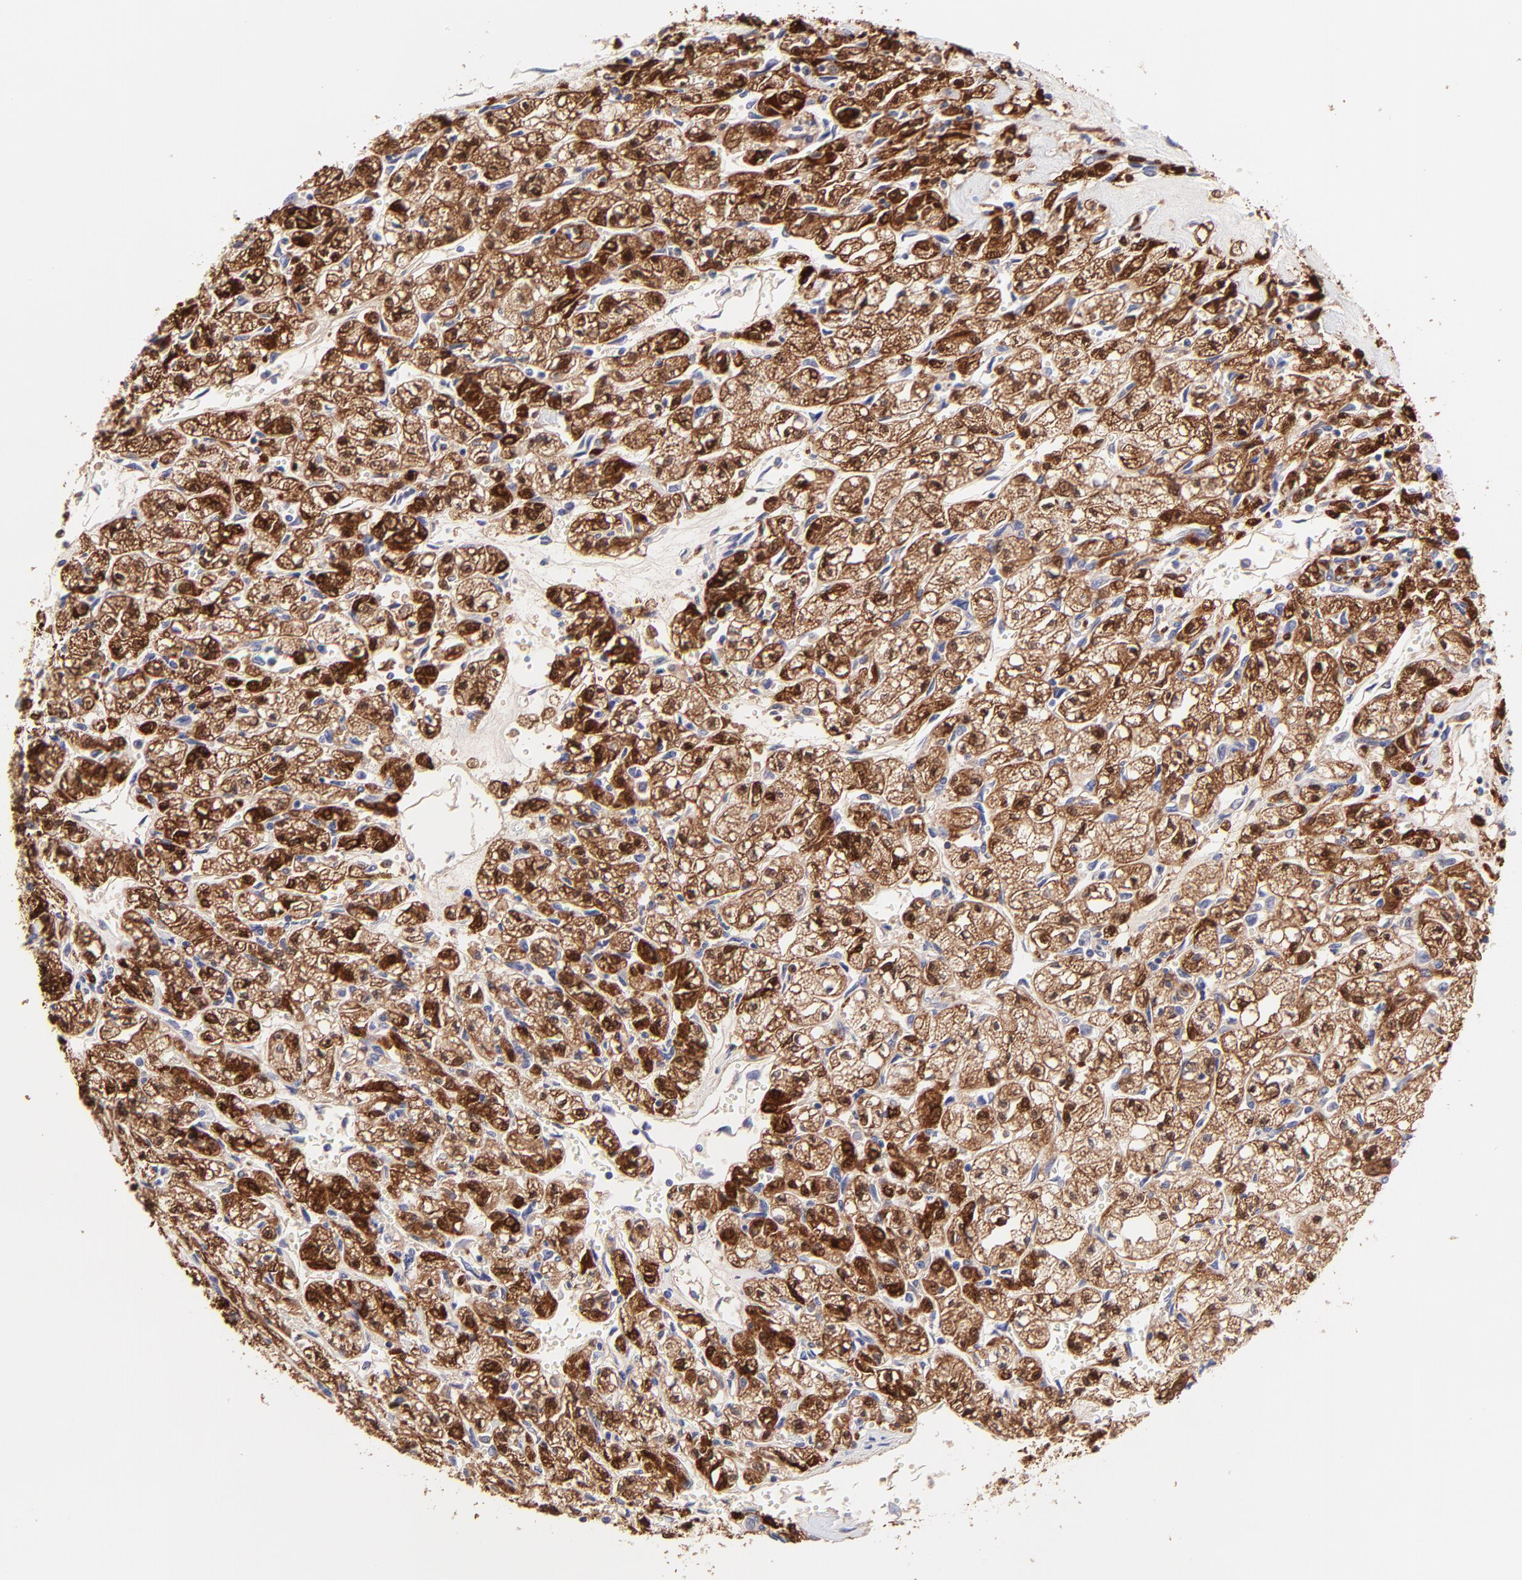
{"staining": {"intensity": "strong", "quantity": ">75%", "location": "cytoplasmic/membranous,nuclear"}, "tissue": "renal cancer", "cell_type": "Tumor cells", "image_type": "cancer", "snomed": [{"axis": "morphology", "description": "Adenocarcinoma, NOS"}, {"axis": "topography", "description": "Kidney"}], "caption": "A micrograph of adenocarcinoma (renal) stained for a protein shows strong cytoplasmic/membranous and nuclear brown staining in tumor cells.", "gene": "HYAL1", "patient": {"sex": "male", "age": 78}}